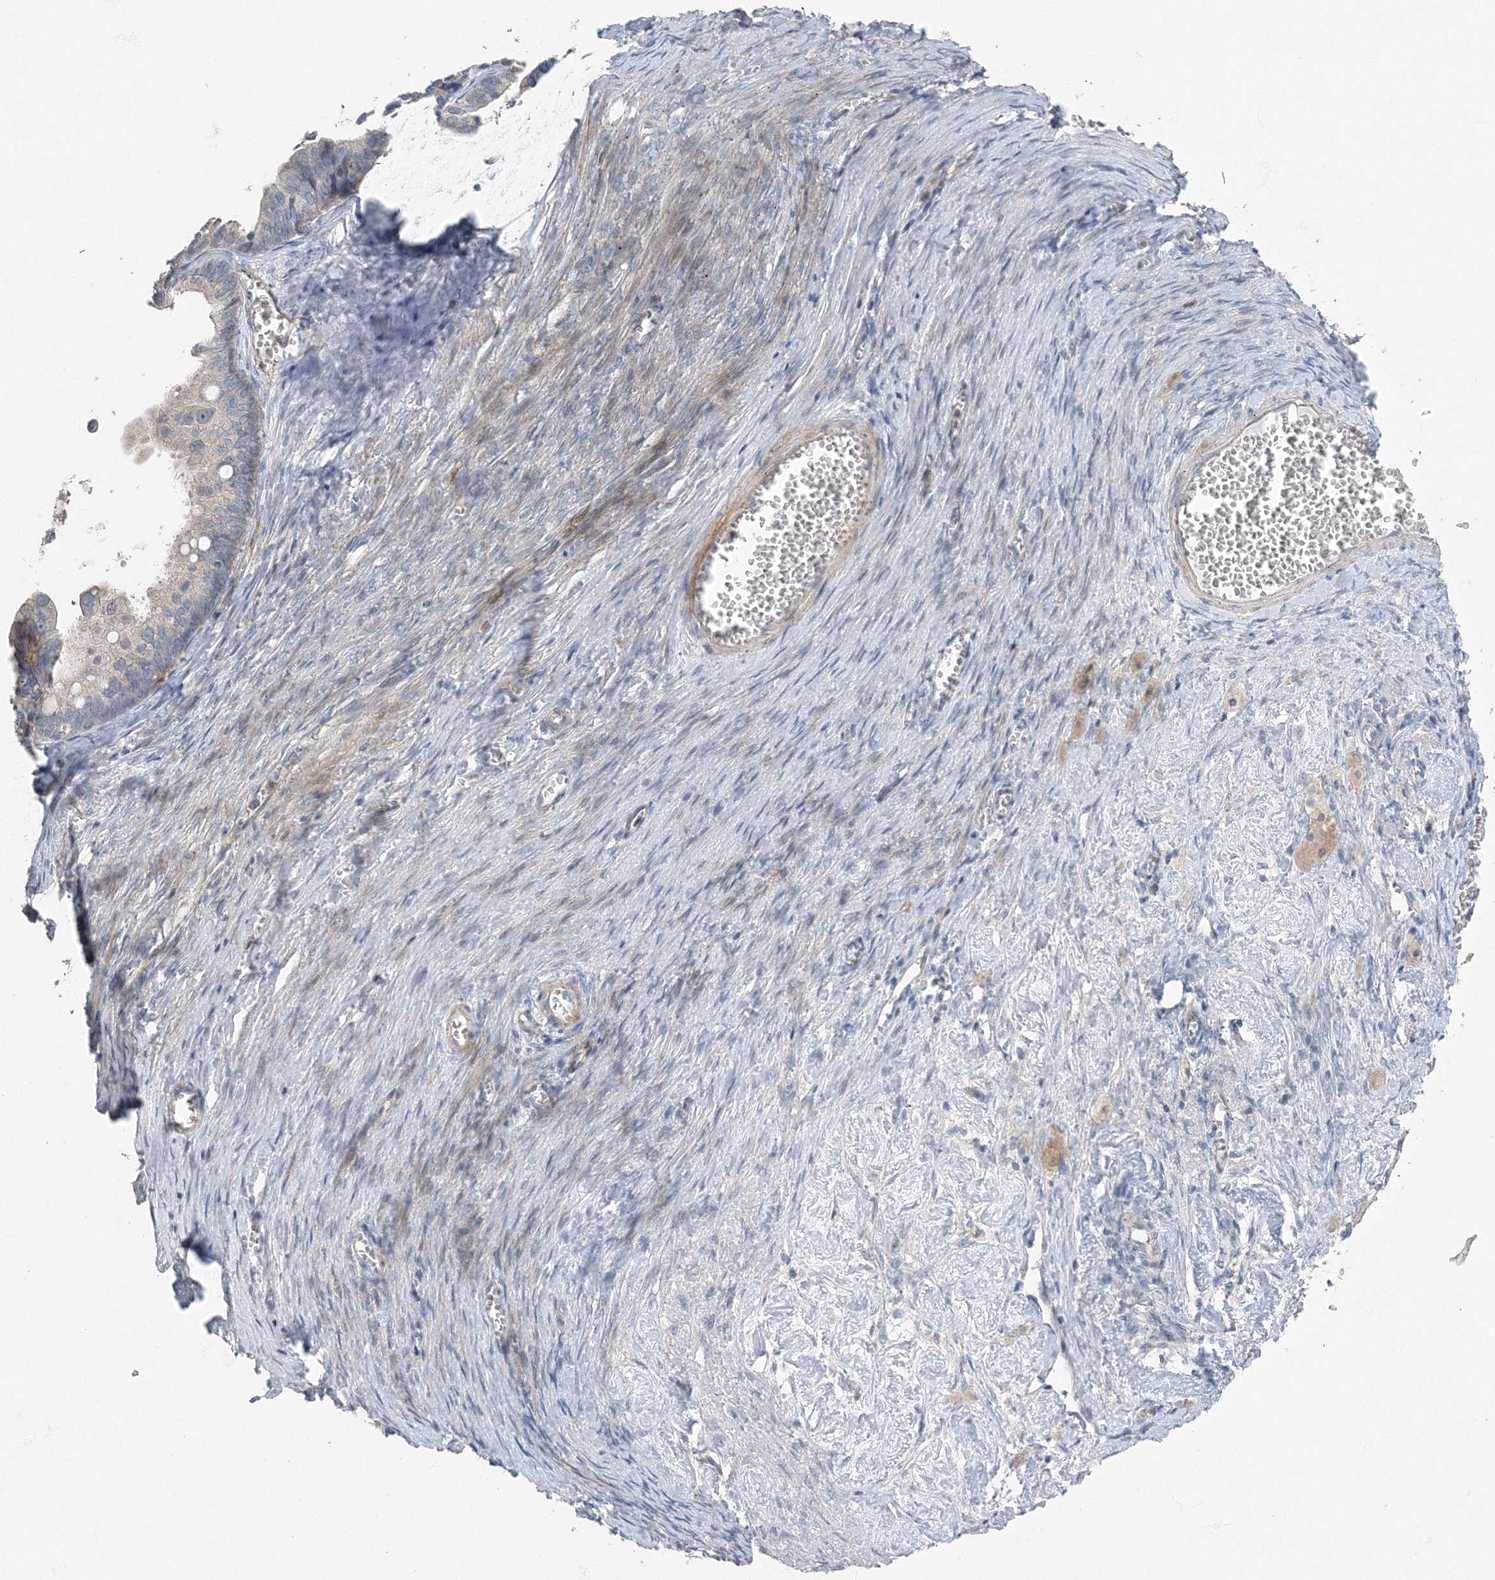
{"staining": {"intensity": "negative", "quantity": "none", "location": "none"}, "tissue": "ovarian cancer", "cell_type": "Tumor cells", "image_type": "cancer", "snomed": [{"axis": "morphology", "description": "Cystadenocarcinoma, serous, NOS"}, {"axis": "topography", "description": "Ovary"}], "caption": "DAB immunohistochemical staining of human ovarian serous cystadenocarcinoma reveals no significant expression in tumor cells.", "gene": "AASDH", "patient": {"sex": "female", "age": 56}}